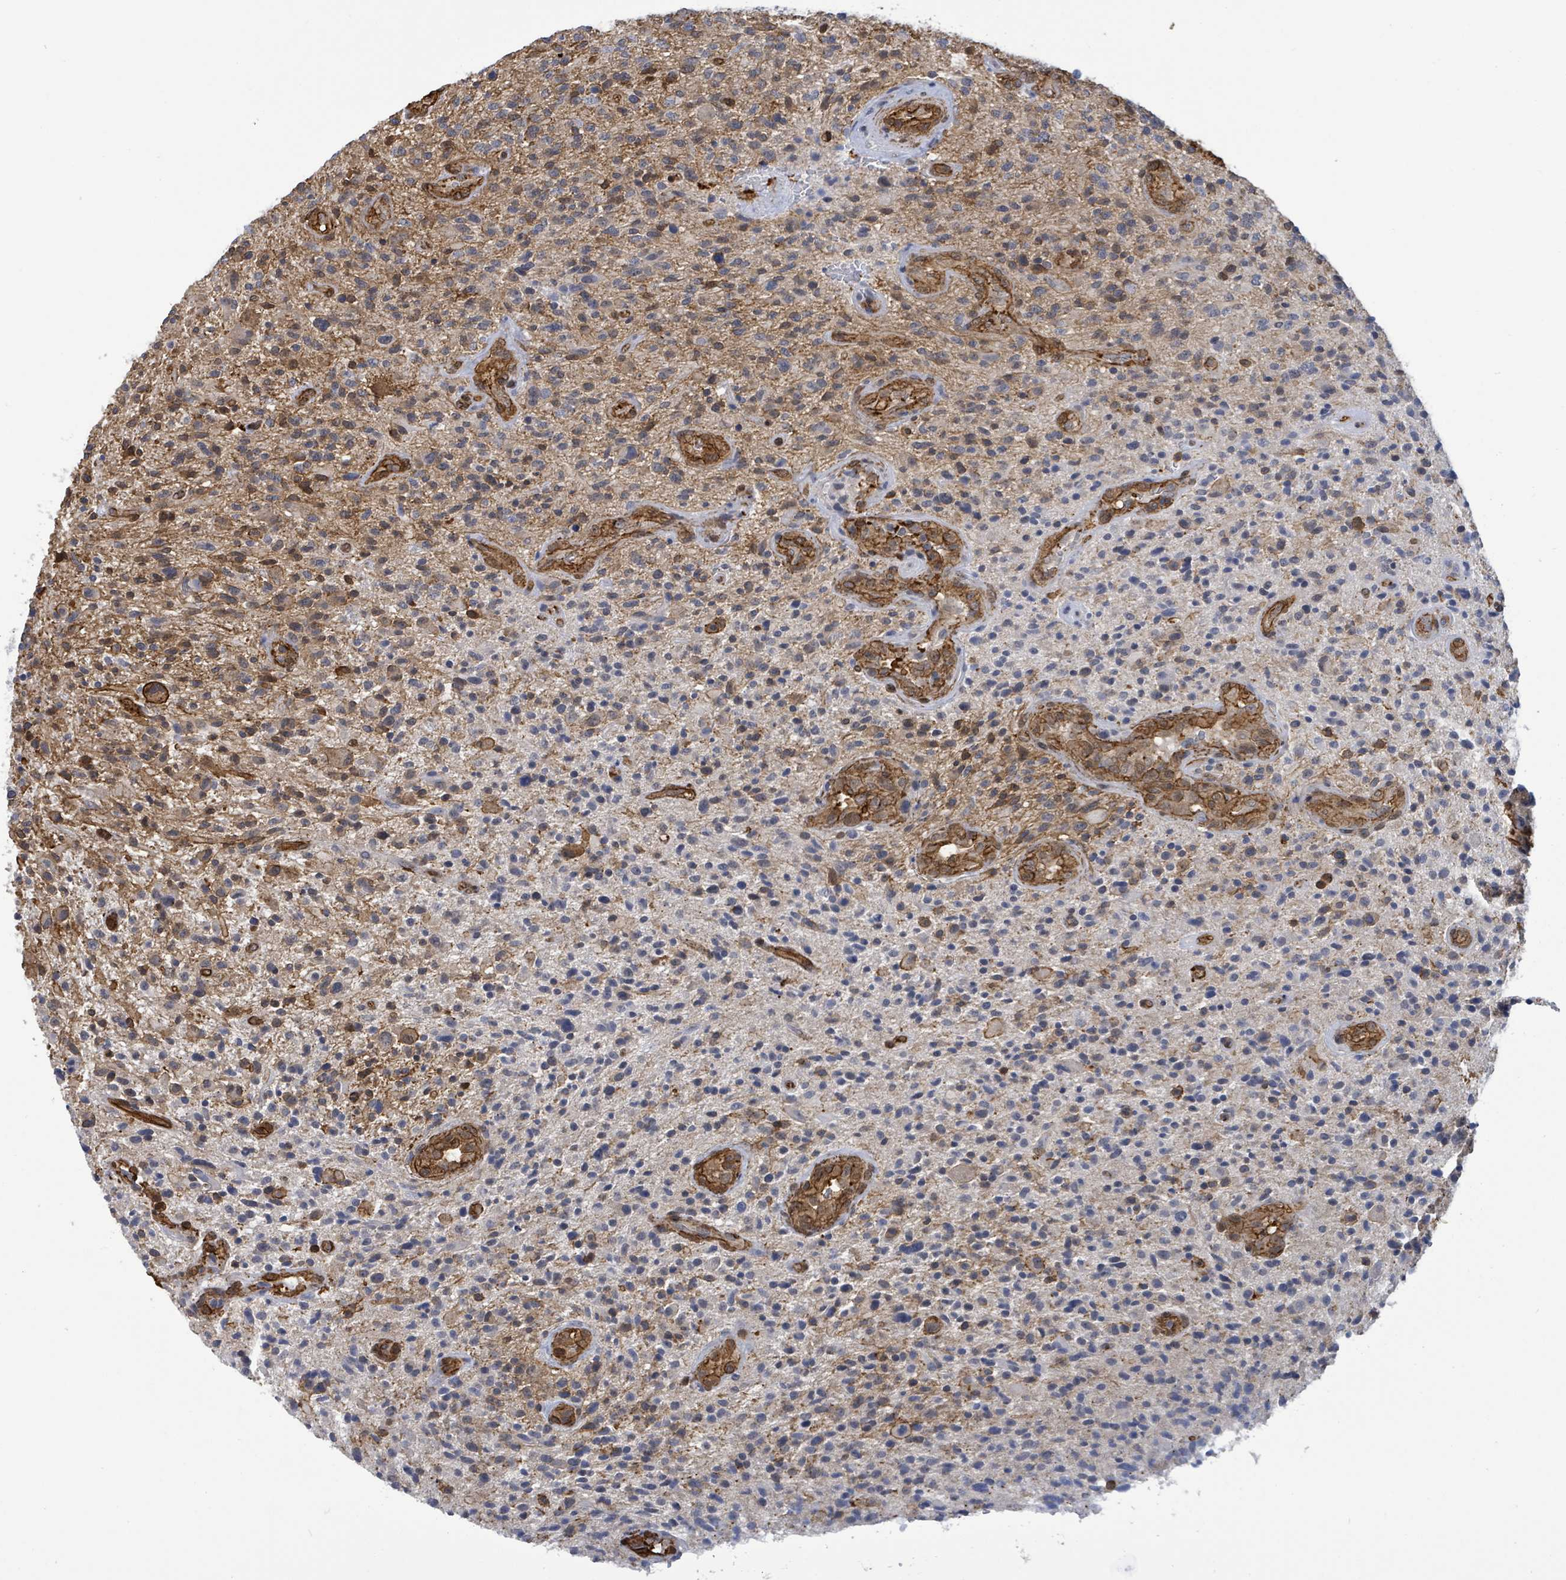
{"staining": {"intensity": "moderate", "quantity": "<25%", "location": "cytoplasmic/membranous"}, "tissue": "glioma", "cell_type": "Tumor cells", "image_type": "cancer", "snomed": [{"axis": "morphology", "description": "Glioma, malignant, High grade"}, {"axis": "topography", "description": "Brain"}], "caption": "Glioma tissue reveals moderate cytoplasmic/membranous expression in approximately <25% of tumor cells Using DAB (3,3'-diaminobenzidine) (brown) and hematoxylin (blue) stains, captured at high magnification using brightfield microscopy.", "gene": "PRKRIP1", "patient": {"sex": "male", "age": 47}}